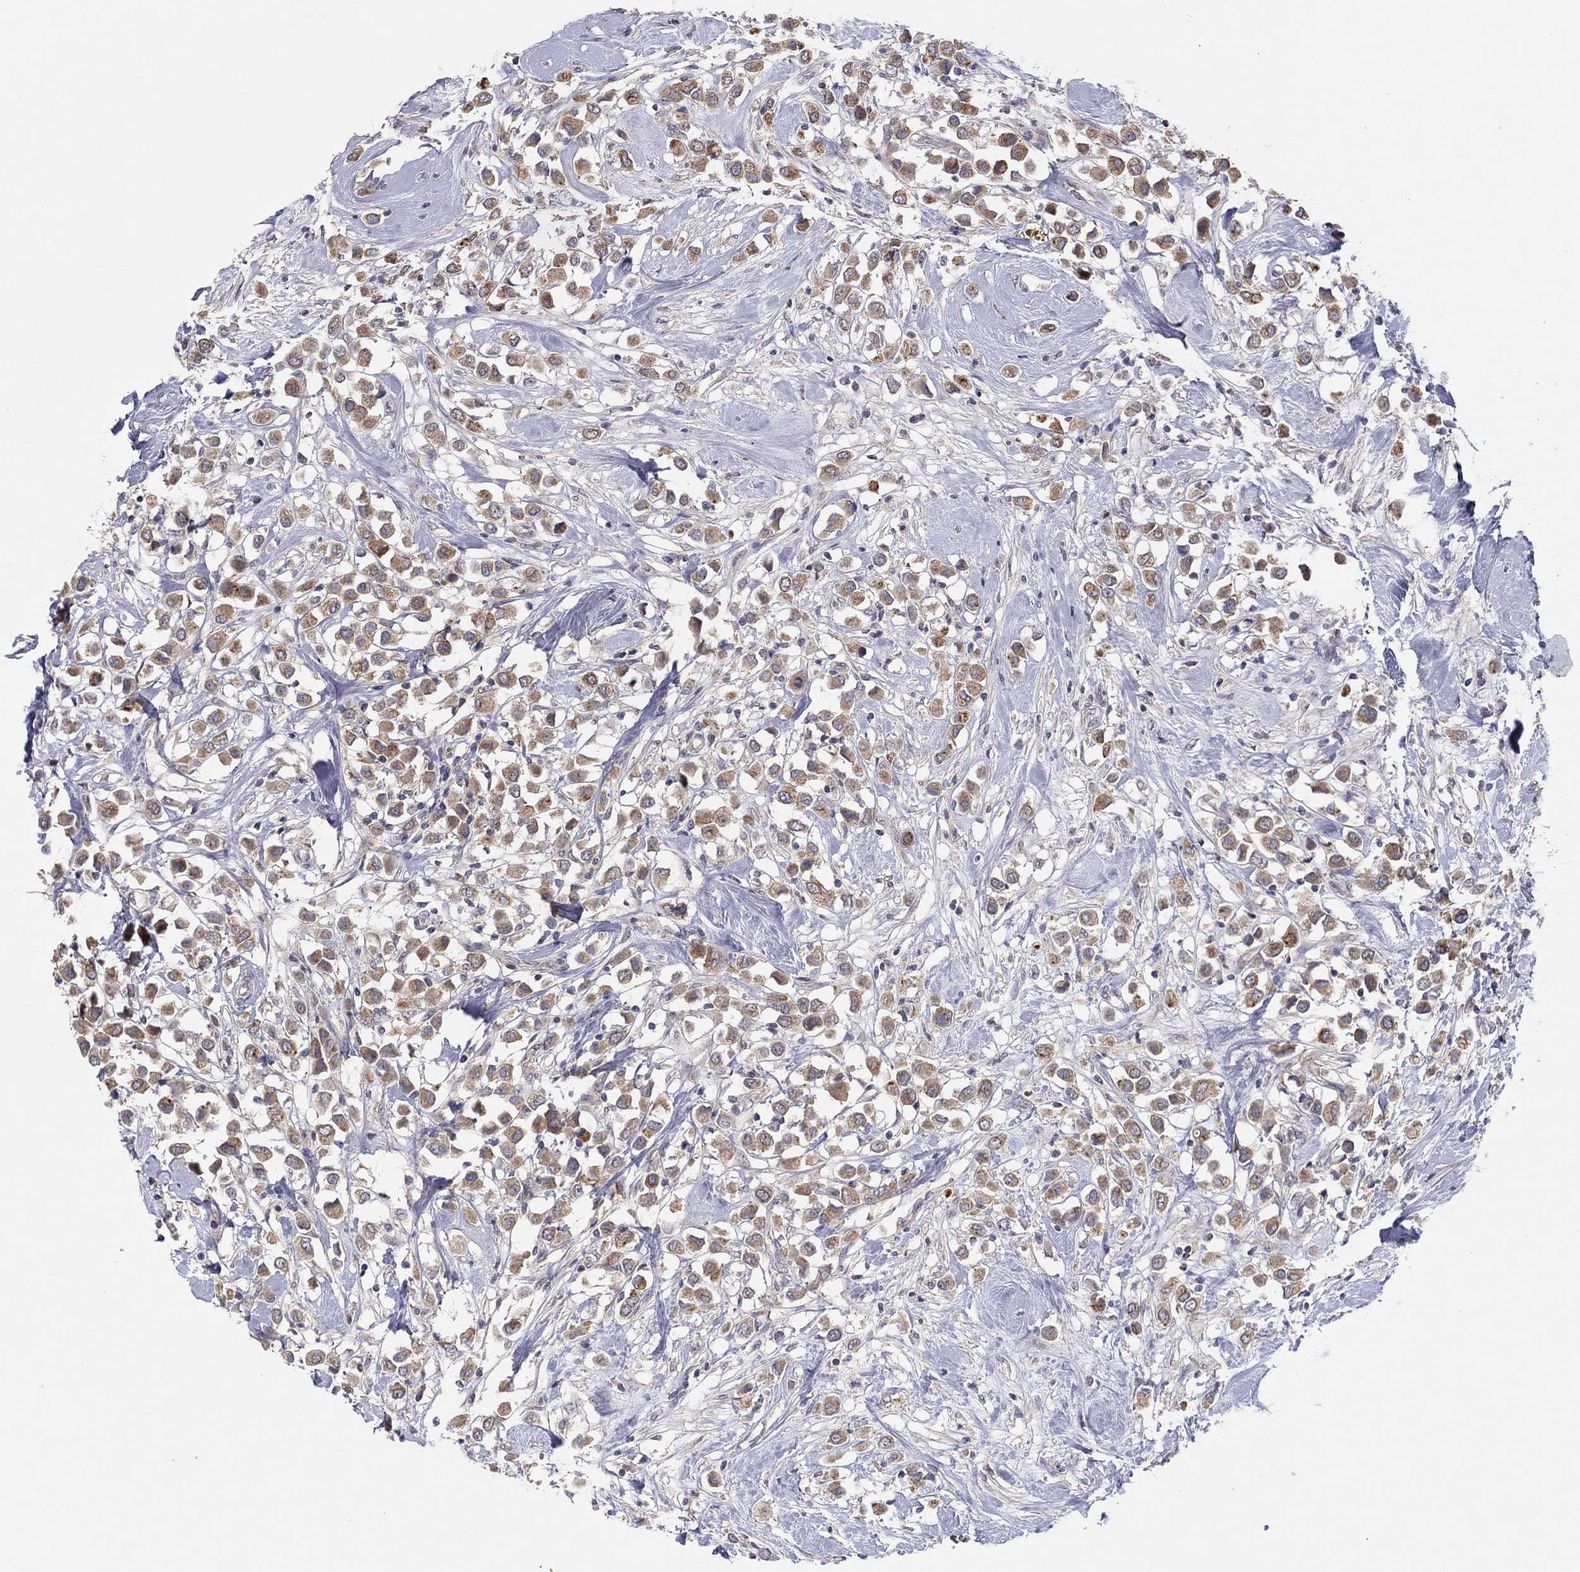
{"staining": {"intensity": "moderate", "quantity": ">75%", "location": "cytoplasmic/membranous"}, "tissue": "breast cancer", "cell_type": "Tumor cells", "image_type": "cancer", "snomed": [{"axis": "morphology", "description": "Duct carcinoma"}, {"axis": "topography", "description": "Breast"}], "caption": "Breast cancer stained with a protein marker reveals moderate staining in tumor cells.", "gene": "CRACDL", "patient": {"sex": "female", "age": 61}}